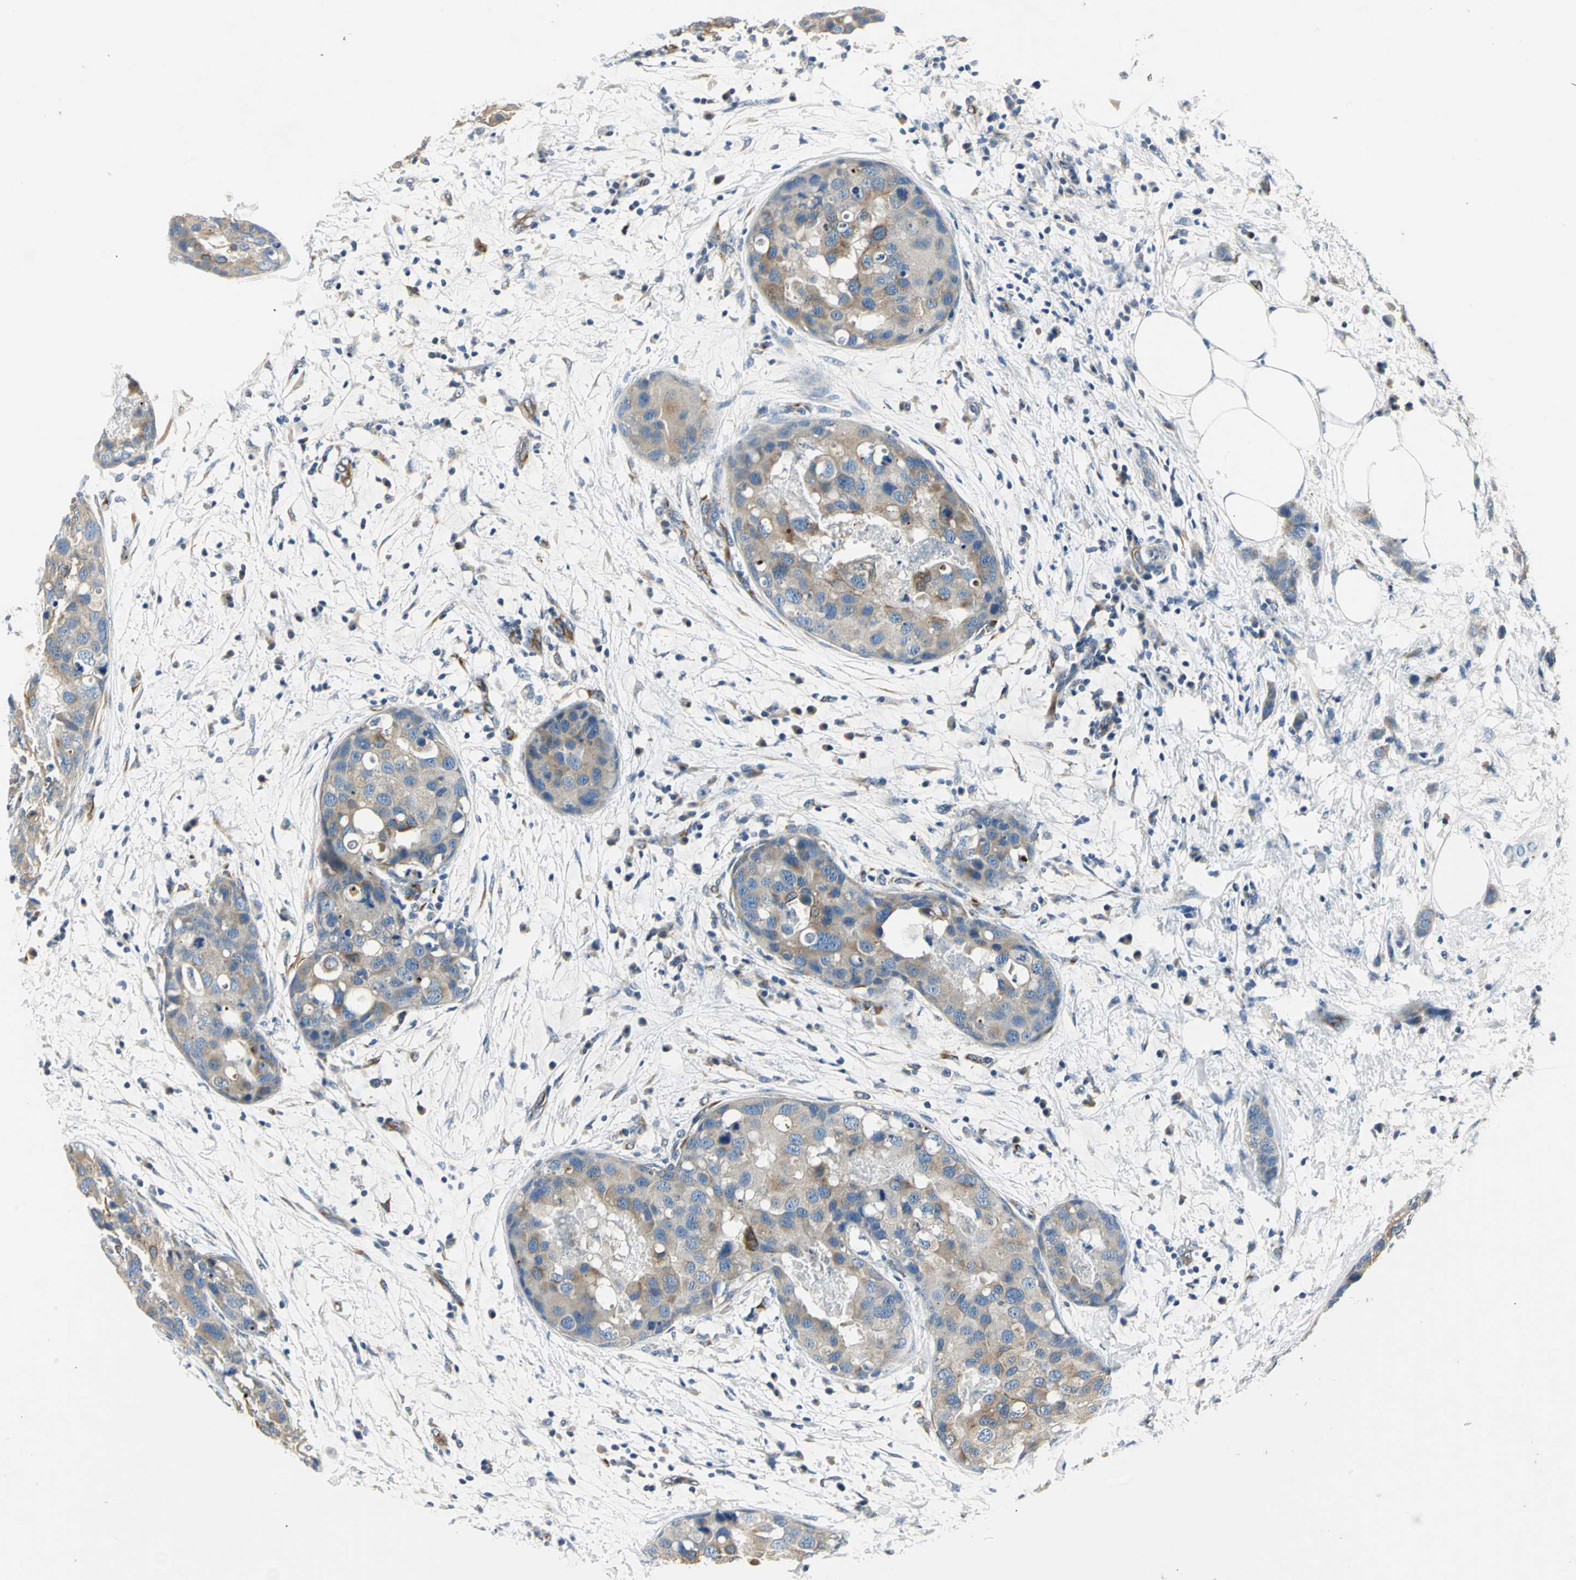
{"staining": {"intensity": "weak", "quantity": ">75%", "location": "cytoplasmic/membranous"}, "tissue": "breast cancer", "cell_type": "Tumor cells", "image_type": "cancer", "snomed": [{"axis": "morphology", "description": "Normal tissue, NOS"}, {"axis": "morphology", "description": "Duct carcinoma"}, {"axis": "topography", "description": "Breast"}], "caption": "Breast cancer stained with a protein marker displays weak staining in tumor cells.", "gene": "B3GNT2", "patient": {"sex": "female", "age": 50}}